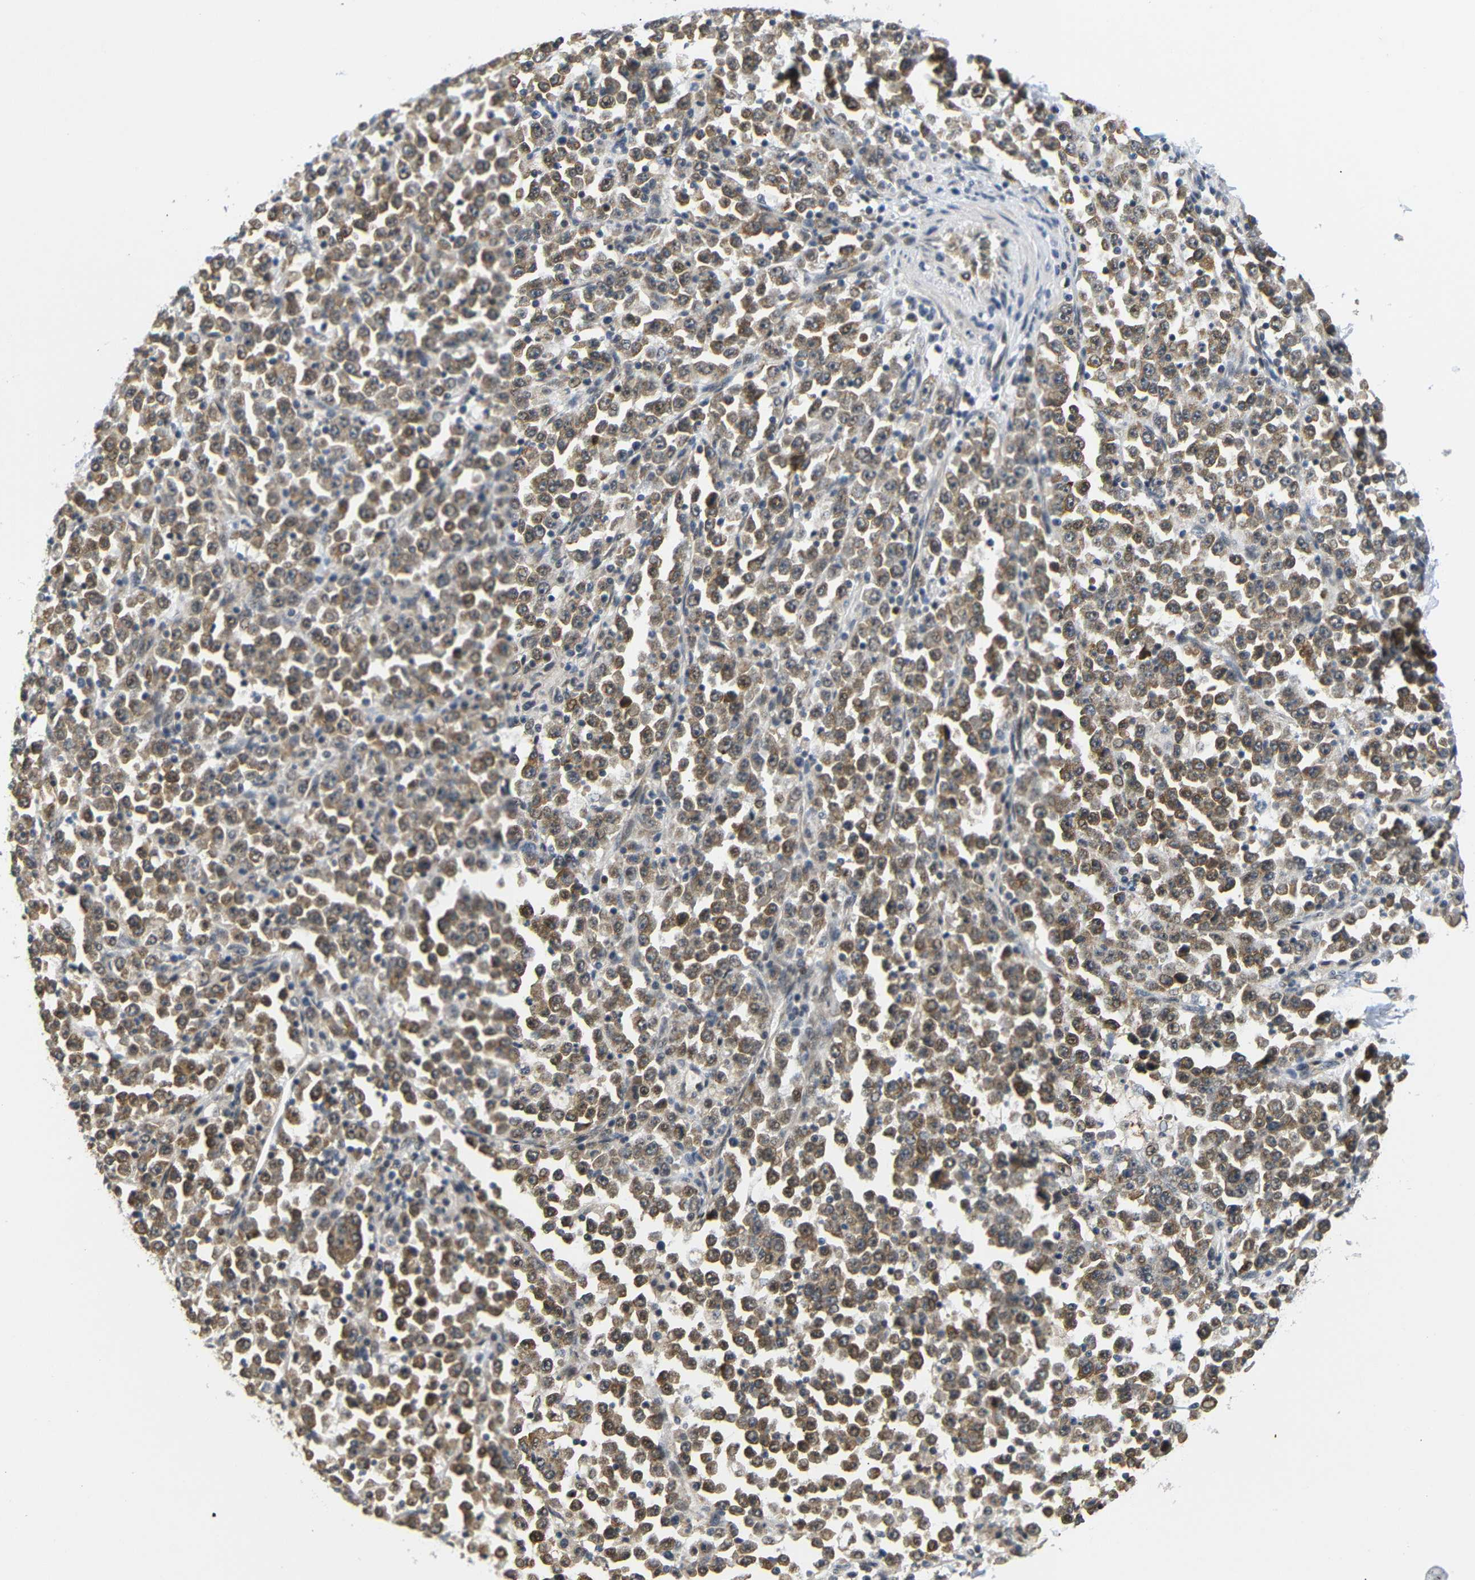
{"staining": {"intensity": "moderate", "quantity": ">75%", "location": "cytoplasmic/membranous,nuclear"}, "tissue": "stomach cancer", "cell_type": "Tumor cells", "image_type": "cancer", "snomed": [{"axis": "morphology", "description": "Normal tissue, NOS"}, {"axis": "morphology", "description": "Adenocarcinoma, NOS"}, {"axis": "topography", "description": "Stomach, upper"}, {"axis": "topography", "description": "Stomach"}], "caption": "The histopathology image shows staining of stomach cancer, revealing moderate cytoplasmic/membranous and nuclear protein staining (brown color) within tumor cells.", "gene": "GJA5", "patient": {"sex": "male", "age": 59}}